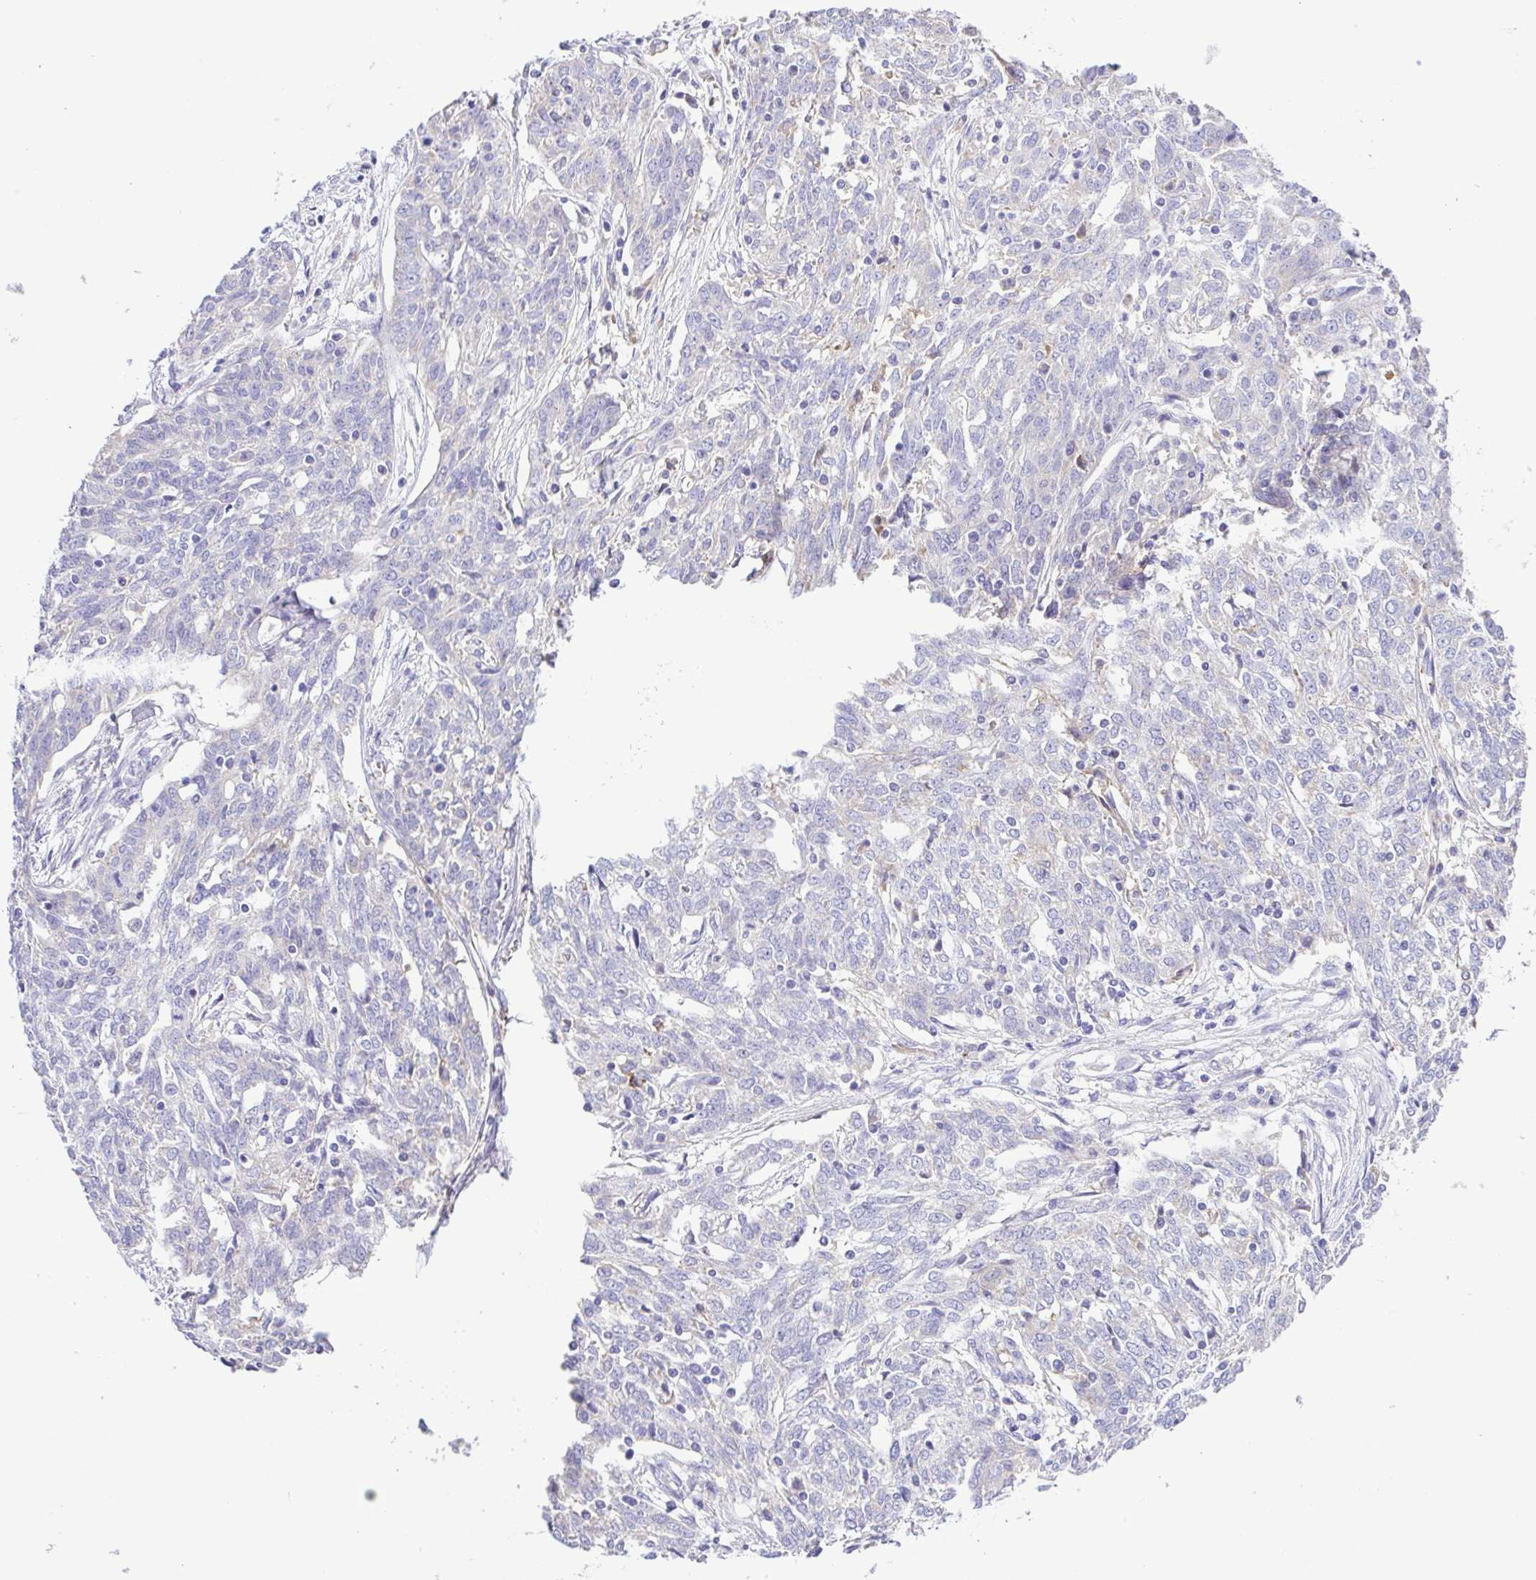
{"staining": {"intensity": "negative", "quantity": "none", "location": "none"}, "tissue": "ovarian cancer", "cell_type": "Tumor cells", "image_type": "cancer", "snomed": [{"axis": "morphology", "description": "Cystadenocarcinoma, serous, NOS"}, {"axis": "topography", "description": "Ovary"}], "caption": "Human ovarian cancer (serous cystadenocarcinoma) stained for a protein using immunohistochemistry displays no staining in tumor cells.", "gene": "CD72", "patient": {"sex": "female", "age": 67}}